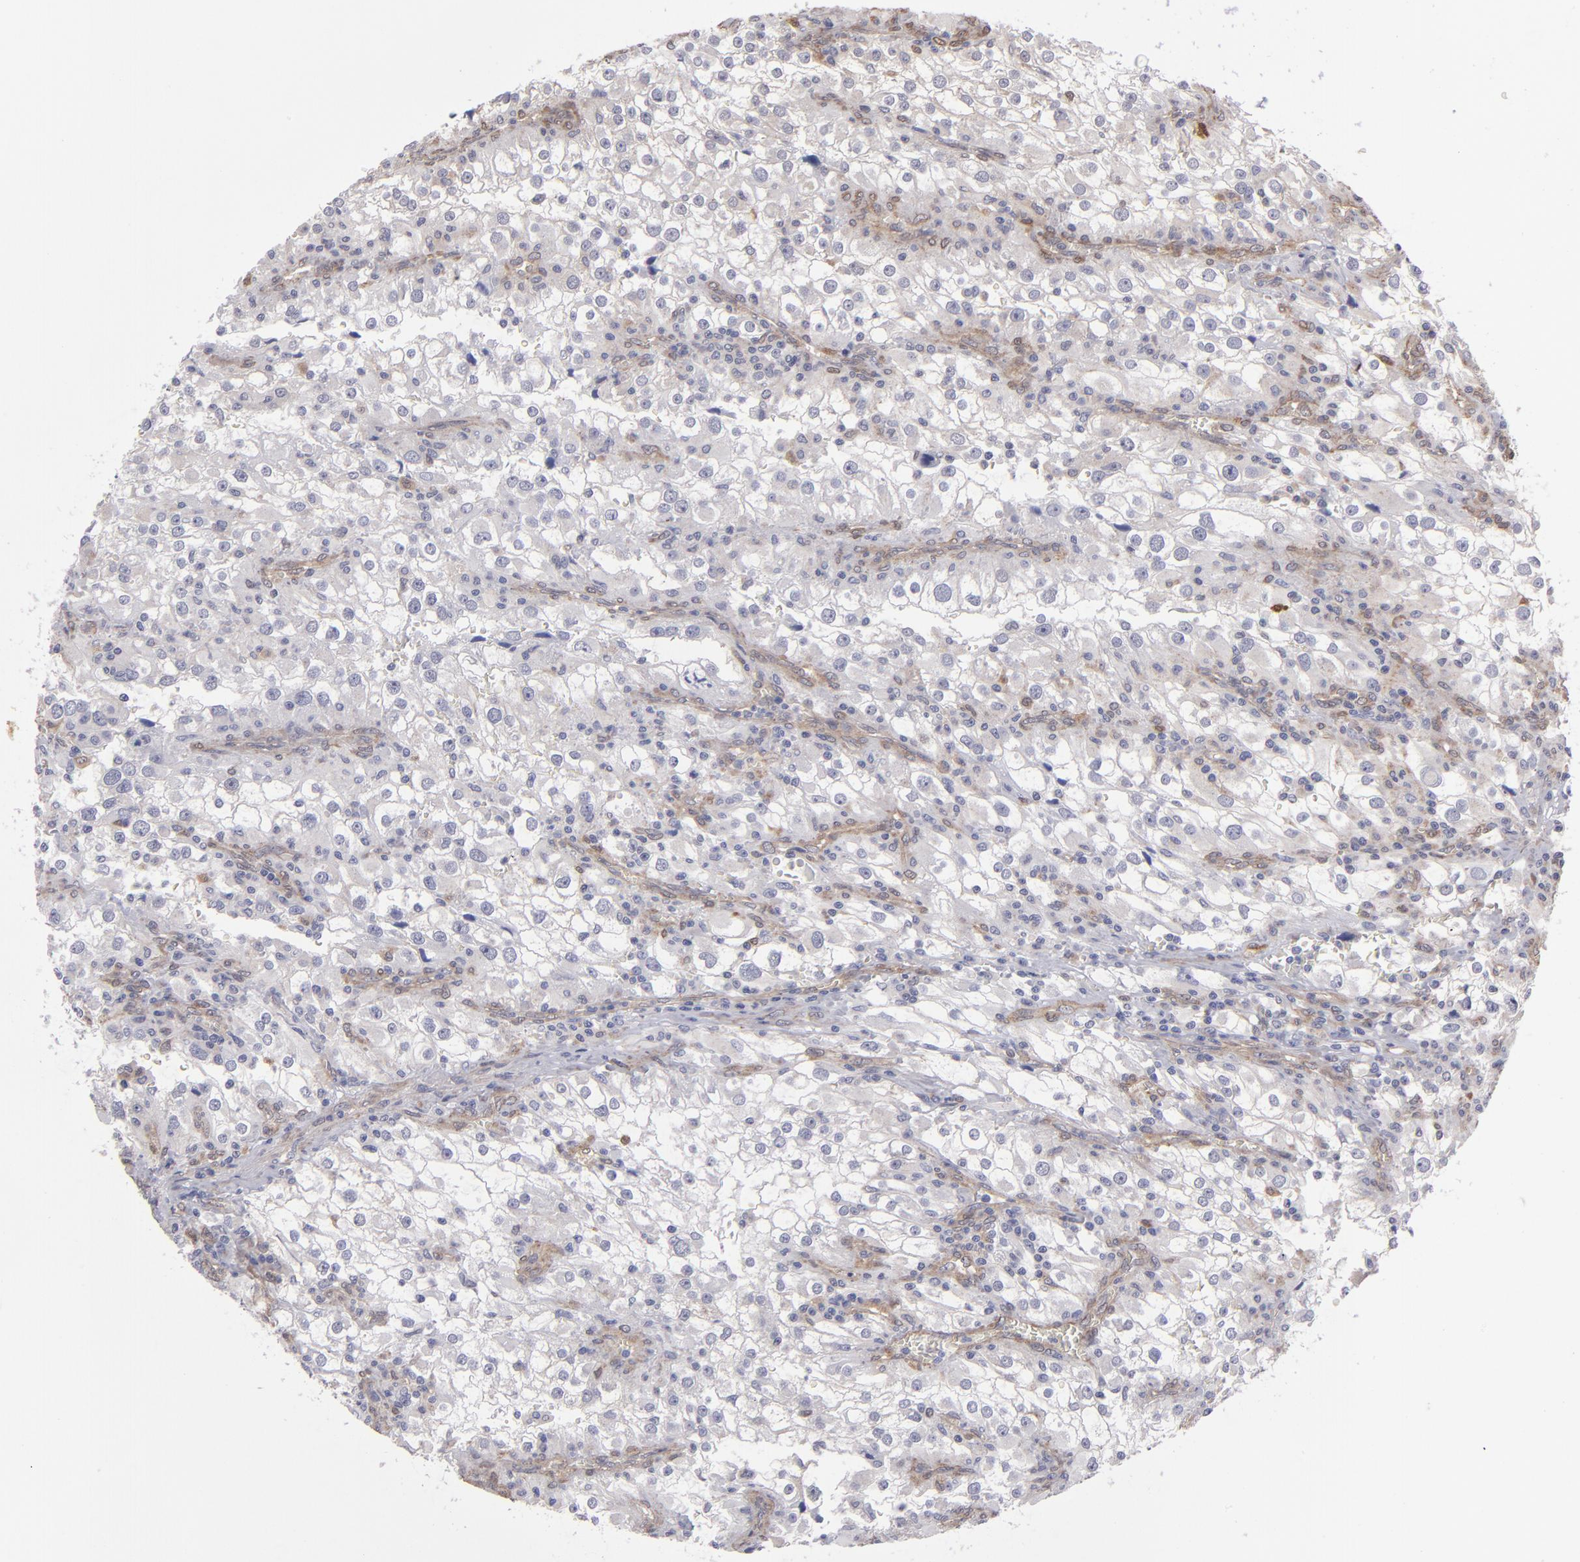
{"staining": {"intensity": "weak", "quantity": "<25%", "location": "cytoplasmic/membranous"}, "tissue": "renal cancer", "cell_type": "Tumor cells", "image_type": "cancer", "snomed": [{"axis": "morphology", "description": "Adenocarcinoma, NOS"}, {"axis": "topography", "description": "Kidney"}], "caption": "Immunohistochemistry (IHC) of human renal cancer displays no positivity in tumor cells.", "gene": "NDRG2", "patient": {"sex": "female", "age": 52}}